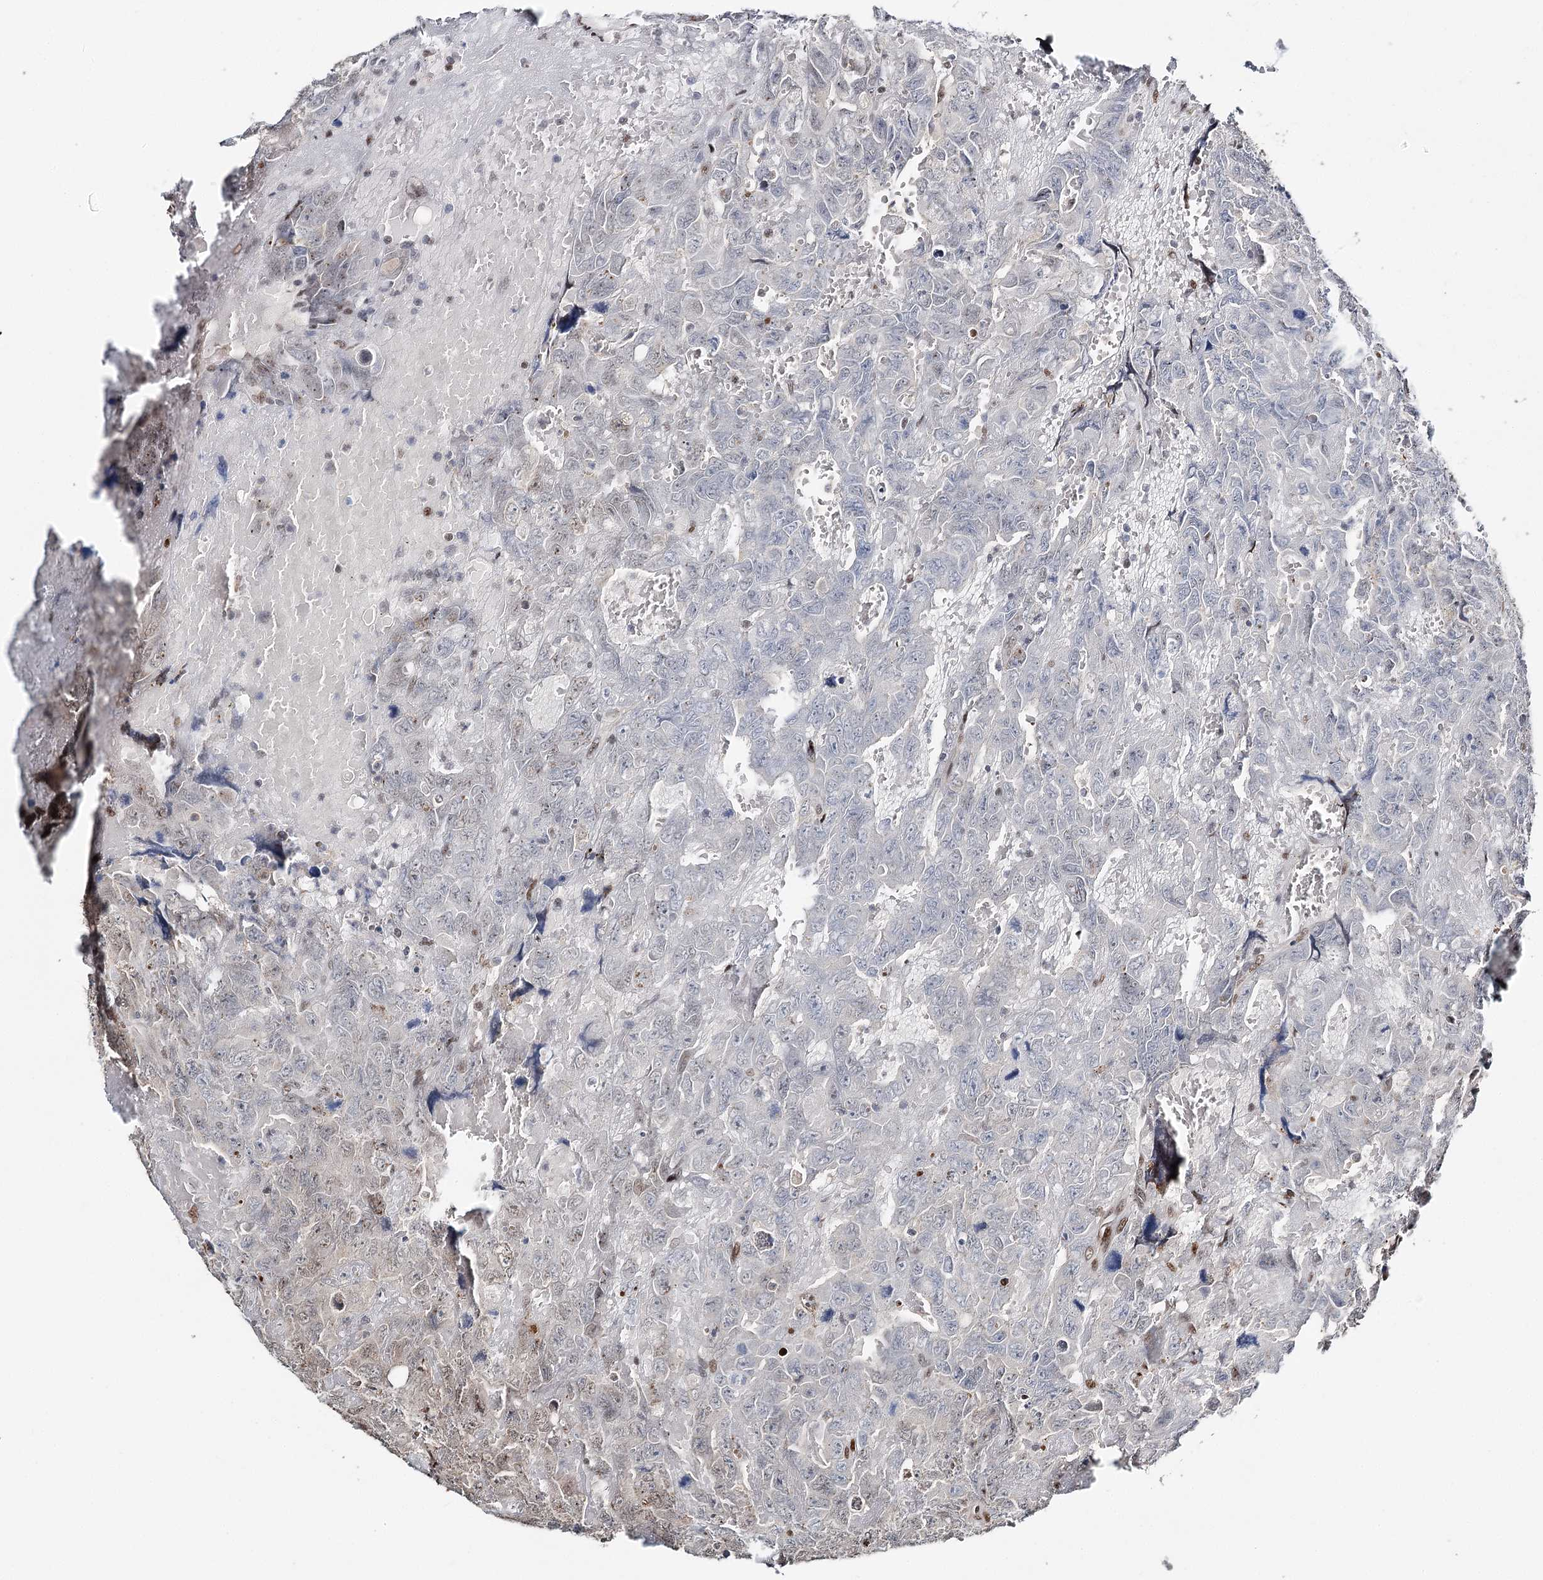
{"staining": {"intensity": "negative", "quantity": "none", "location": "none"}, "tissue": "testis cancer", "cell_type": "Tumor cells", "image_type": "cancer", "snomed": [{"axis": "morphology", "description": "Carcinoma, Embryonal, NOS"}, {"axis": "topography", "description": "Testis"}], "caption": "This is a image of immunohistochemistry staining of testis embryonal carcinoma, which shows no positivity in tumor cells. (DAB (3,3'-diaminobenzidine) immunohistochemistry with hematoxylin counter stain).", "gene": "RPS27A", "patient": {"sex": "male", "age": 45}}